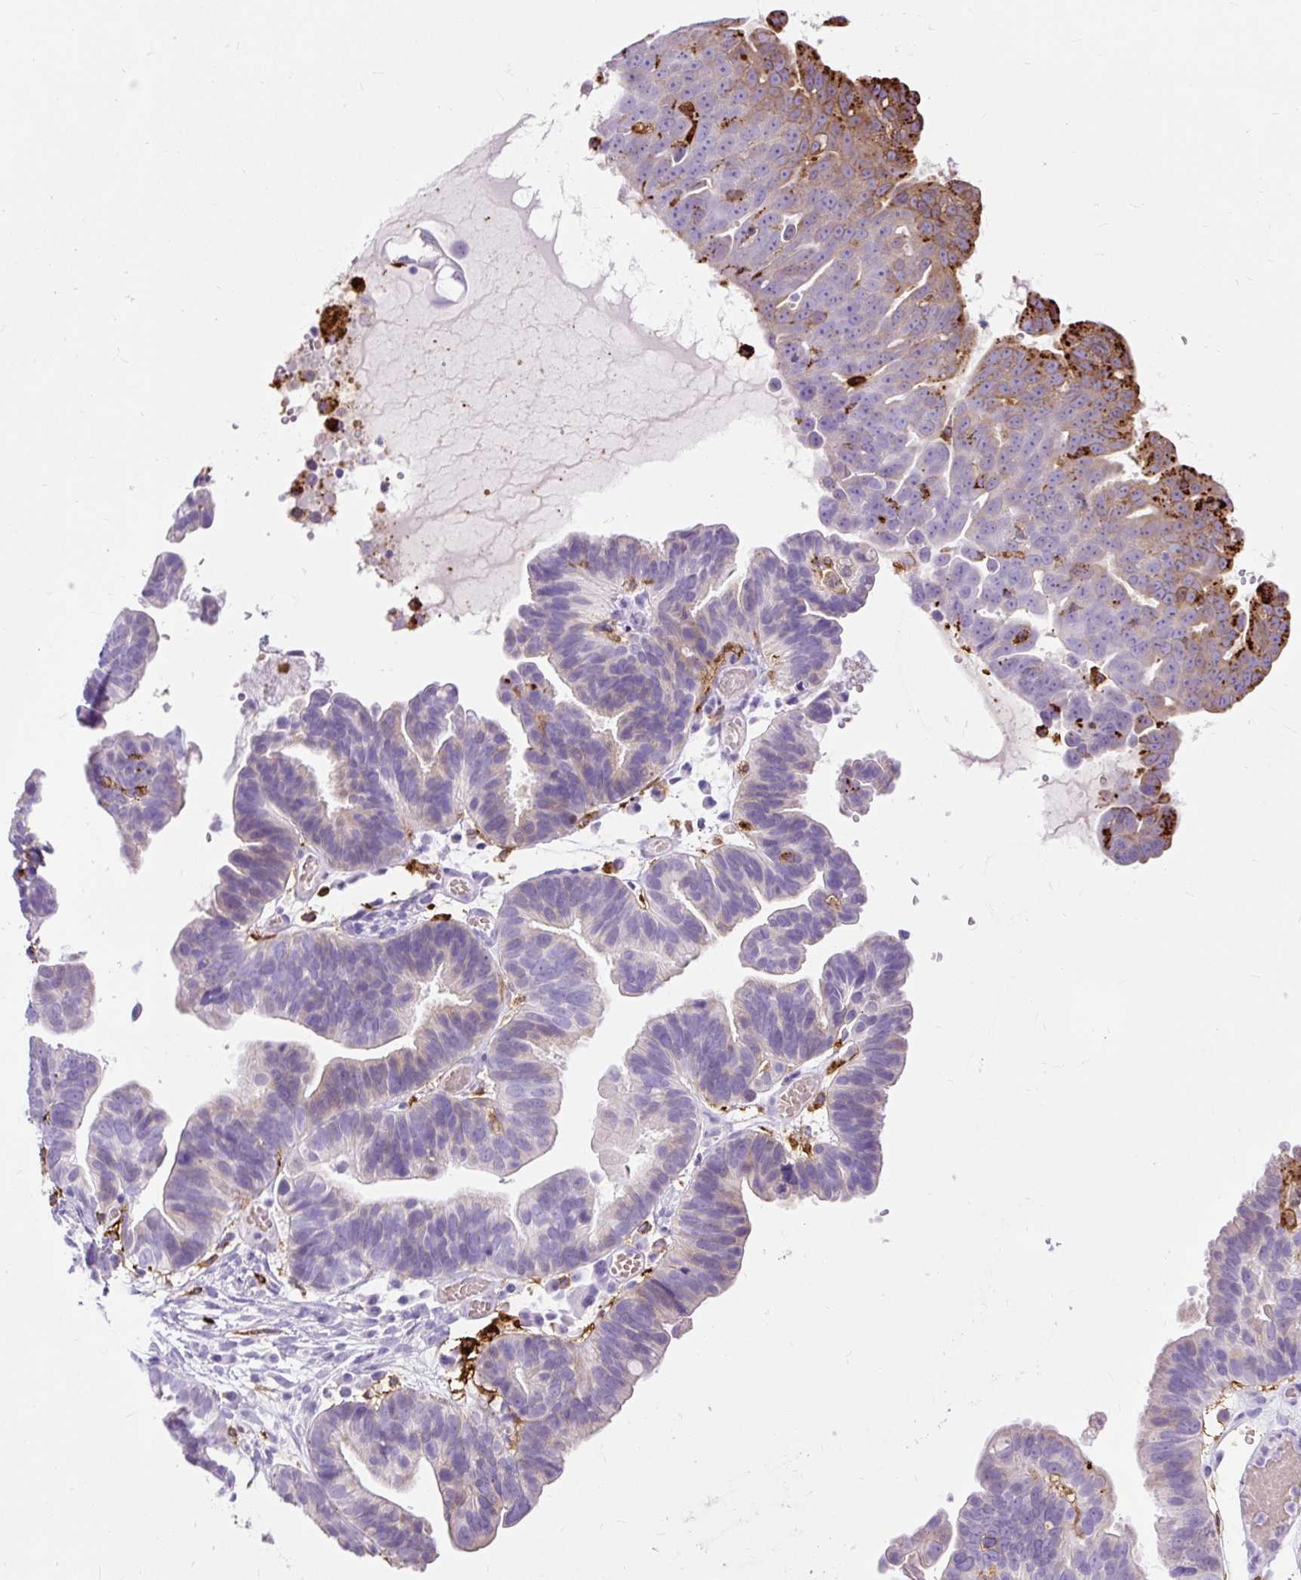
{"staining": {"intensity": "strong", "quantity": "<25%", "location": "cytoplasmic/membranous"}, "tissue": "ovarian cancer", "cell_type": "Tumor cells", "image_type": "cancer", "snomed": [{"axis": "morphology", "description": "Cystadenocarcinoma, serous, NOS"}, {"axis": "topography", "description": "Ovary"}], "caption": "Immunohistochemical staining of human serous cystadenocarcinoma (ovarian) demonstrates medium levels of strong cytoplasmic/membranous expression in approximately <25% of tumor cells.", "gene": "HLA-DRA", "patient": {"sex": "female", "age": 56}}